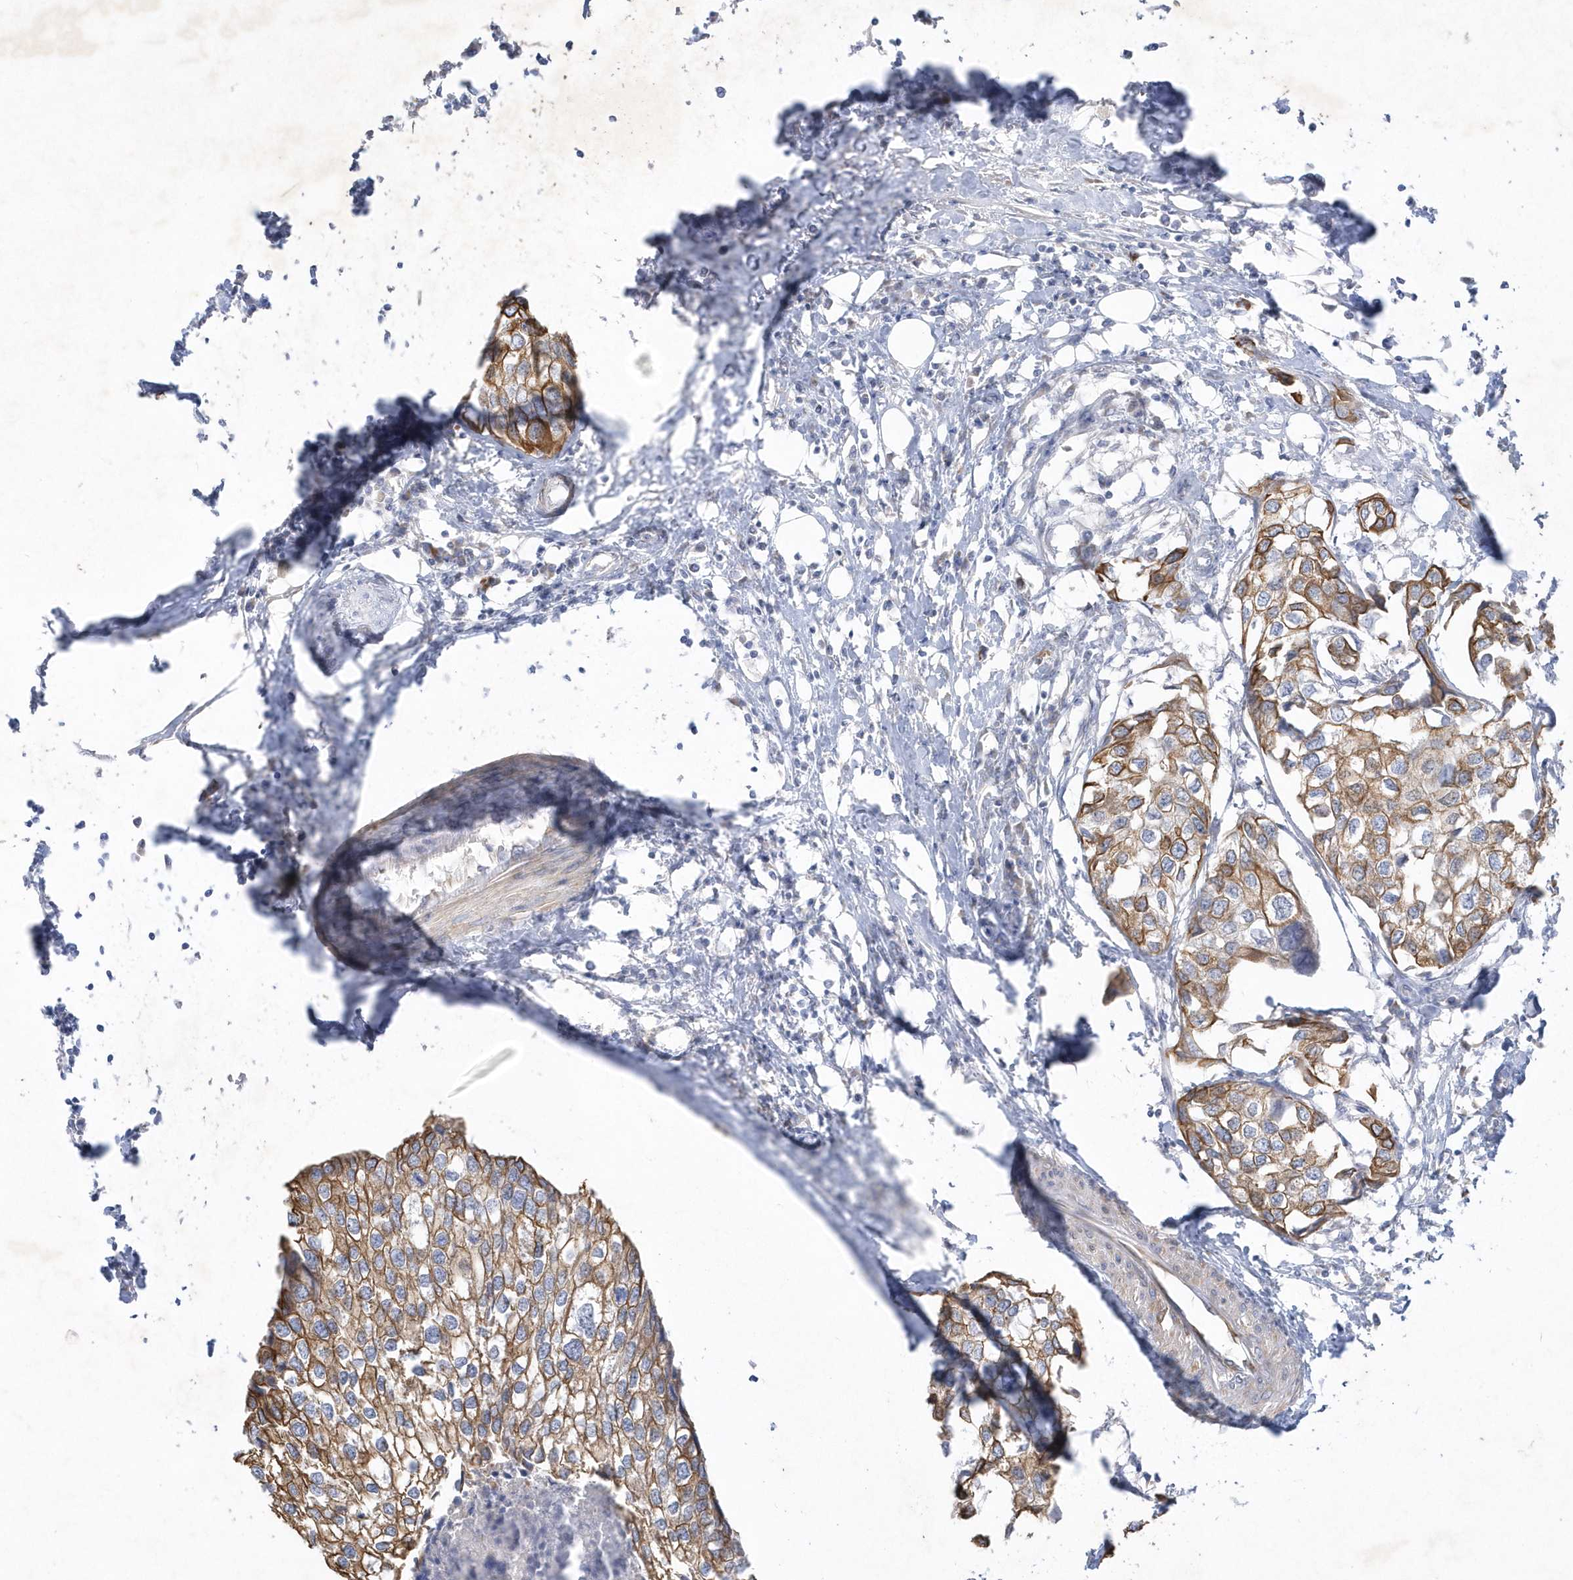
{"staining": {"intensity": "moderate", "quantity": ">75%", "location": "cytoplasmic/membranous"}, "tissue": "urothelial cancer", "cell_type": "Tumor cells", "image_type": "cancer", "snomed": [{"axis": "morphology", "description": "Urothelial carcinoma, High grade"}, {"axis": "topography", "description": "Urinary bladder"}], "caption": "This is an image of IHC staining of urothelial cancer, which shows moderate positivity in the cytoplasmic/membranous of tumor cells.", "gene": "LARS1", "patient": {"sex": "male", "age": 64}}